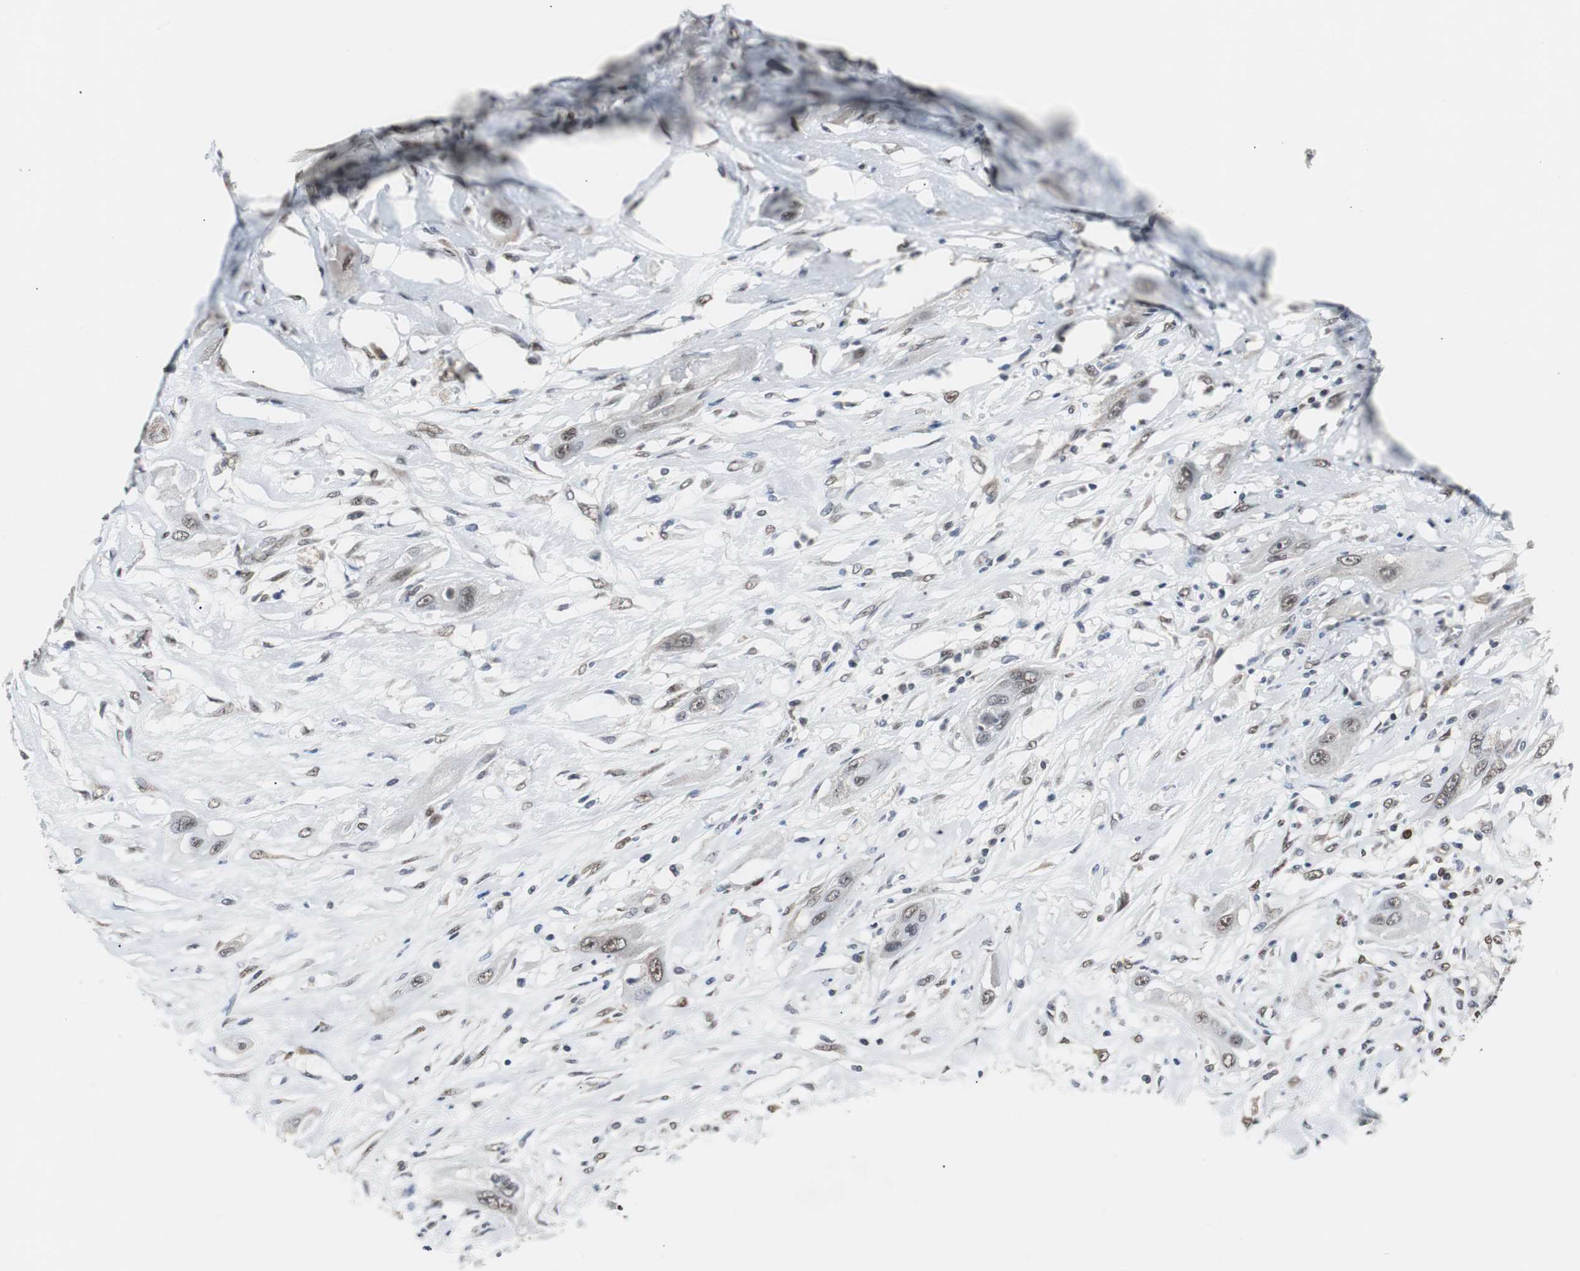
{"staining": {"intensity": "moderate", "quantity": ">75%", "location": "nuclear"}, "tissue": "lung cancer", "cell_type": "Tumor cells", "image_type": "cancer", "snomed": [{"axis": "morphology", "description": "Squamous cell carcinoma, NOS"}, {"axis": "topography", "description": "Lung"}], "caption": "Tumor cells reveal medium levels of moderate nuclear staining in about >75% of cells in human lung squamous cell carcinoma. The staining is performed using DAB (3,3'-diaminobenzidine) brown chromogen to label protein expression. The nuclei are counter-stained blue using hematoxylin.", "gene": "ZHX2", "patient": {"sex": "female", "age": 47}}